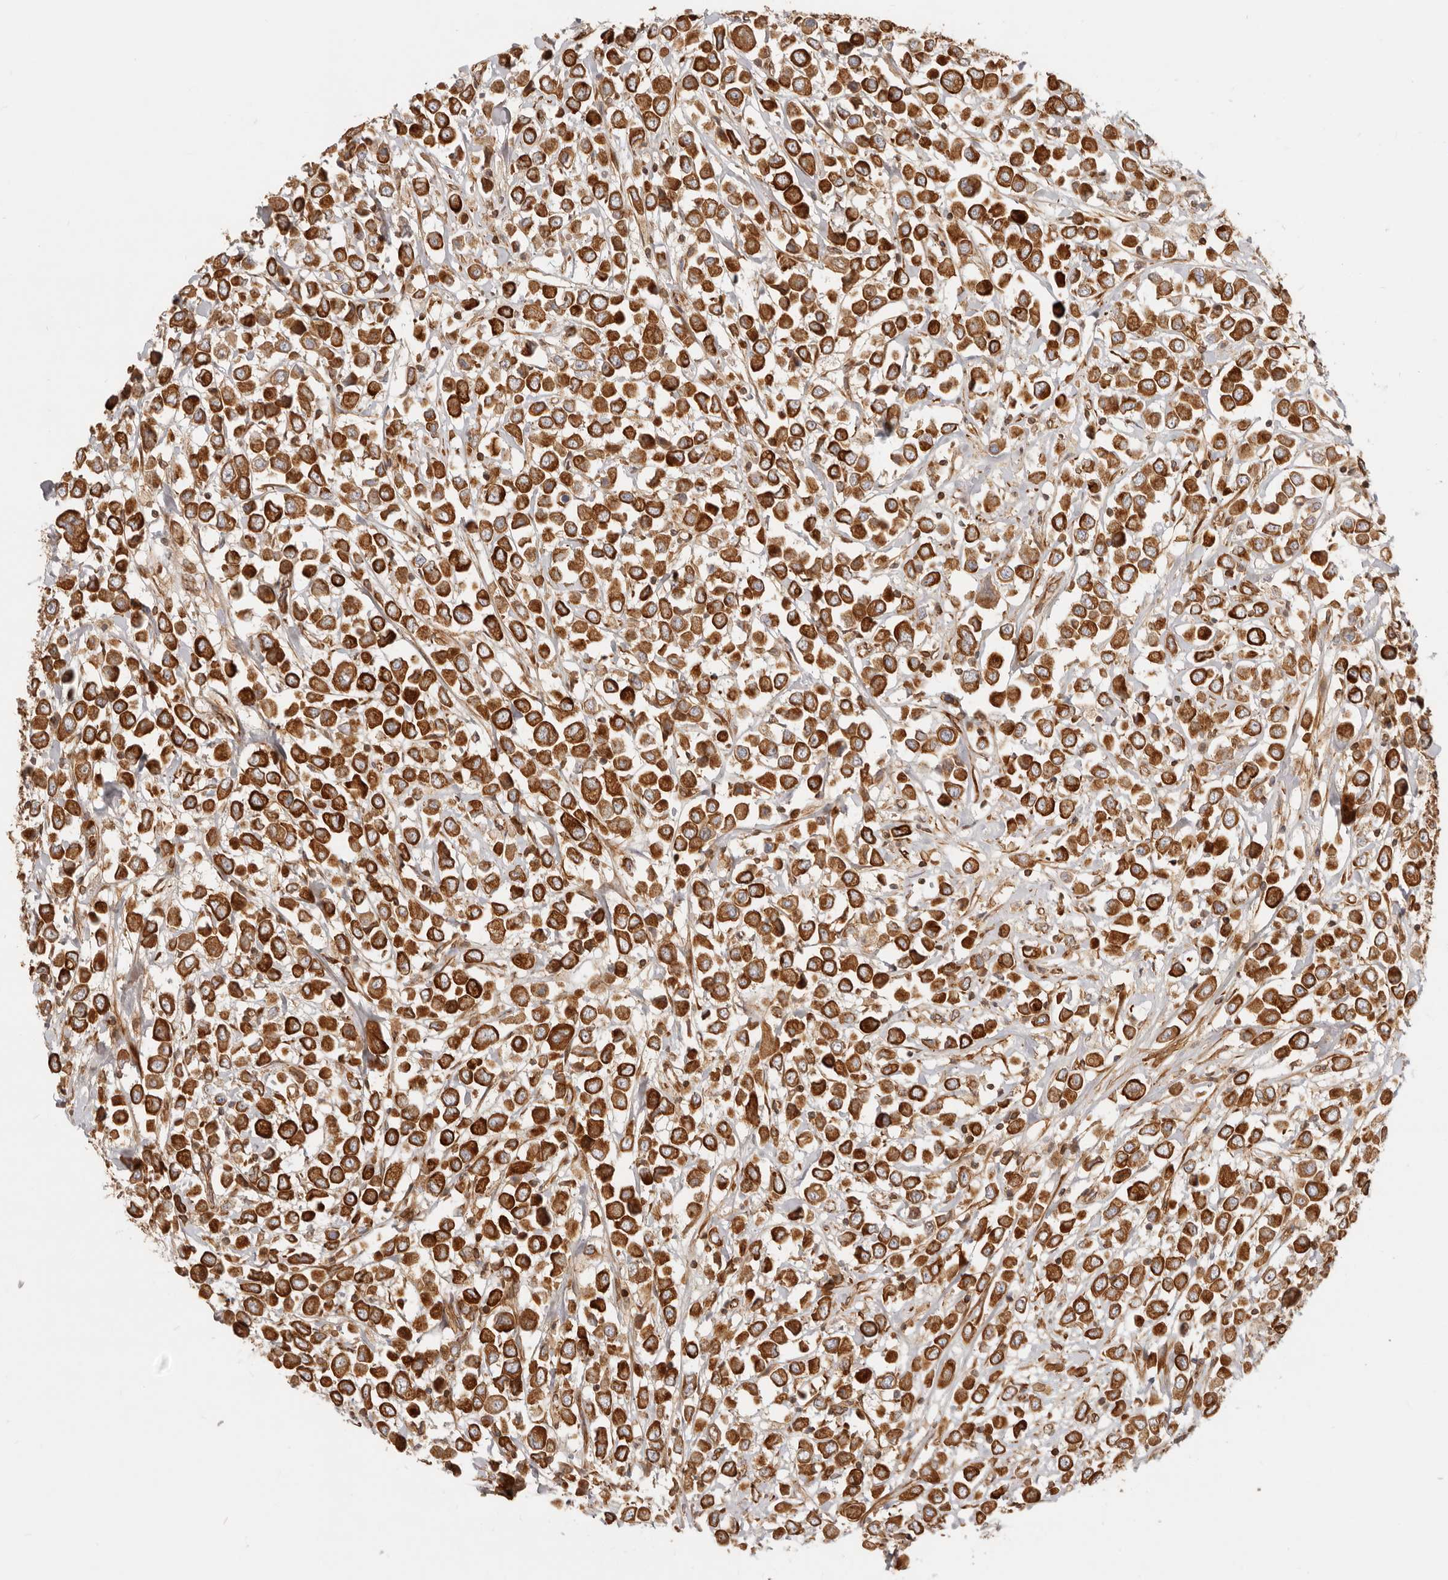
{"staining": {"intensity": "strong", "quantity": ">75%", "location": "cytoplasmic/membranous"}, "tissue": "breast cancer", "cell_type": "Tumor cells", "image_type": "cancer", "snomed": [{"axis": "morphology", "description": "Duct carcinoma"}, {"axis": "topography", "description": "Breast"}], "caption": "Human breast infiltrating ductal carcinoma stained with a brown dye exhibits strong cytoplasmic/membranous positive positivity in about >75% of tumor cells.", "gene": "UFSP1", "patient": {"sex": "female", "age": 61}}